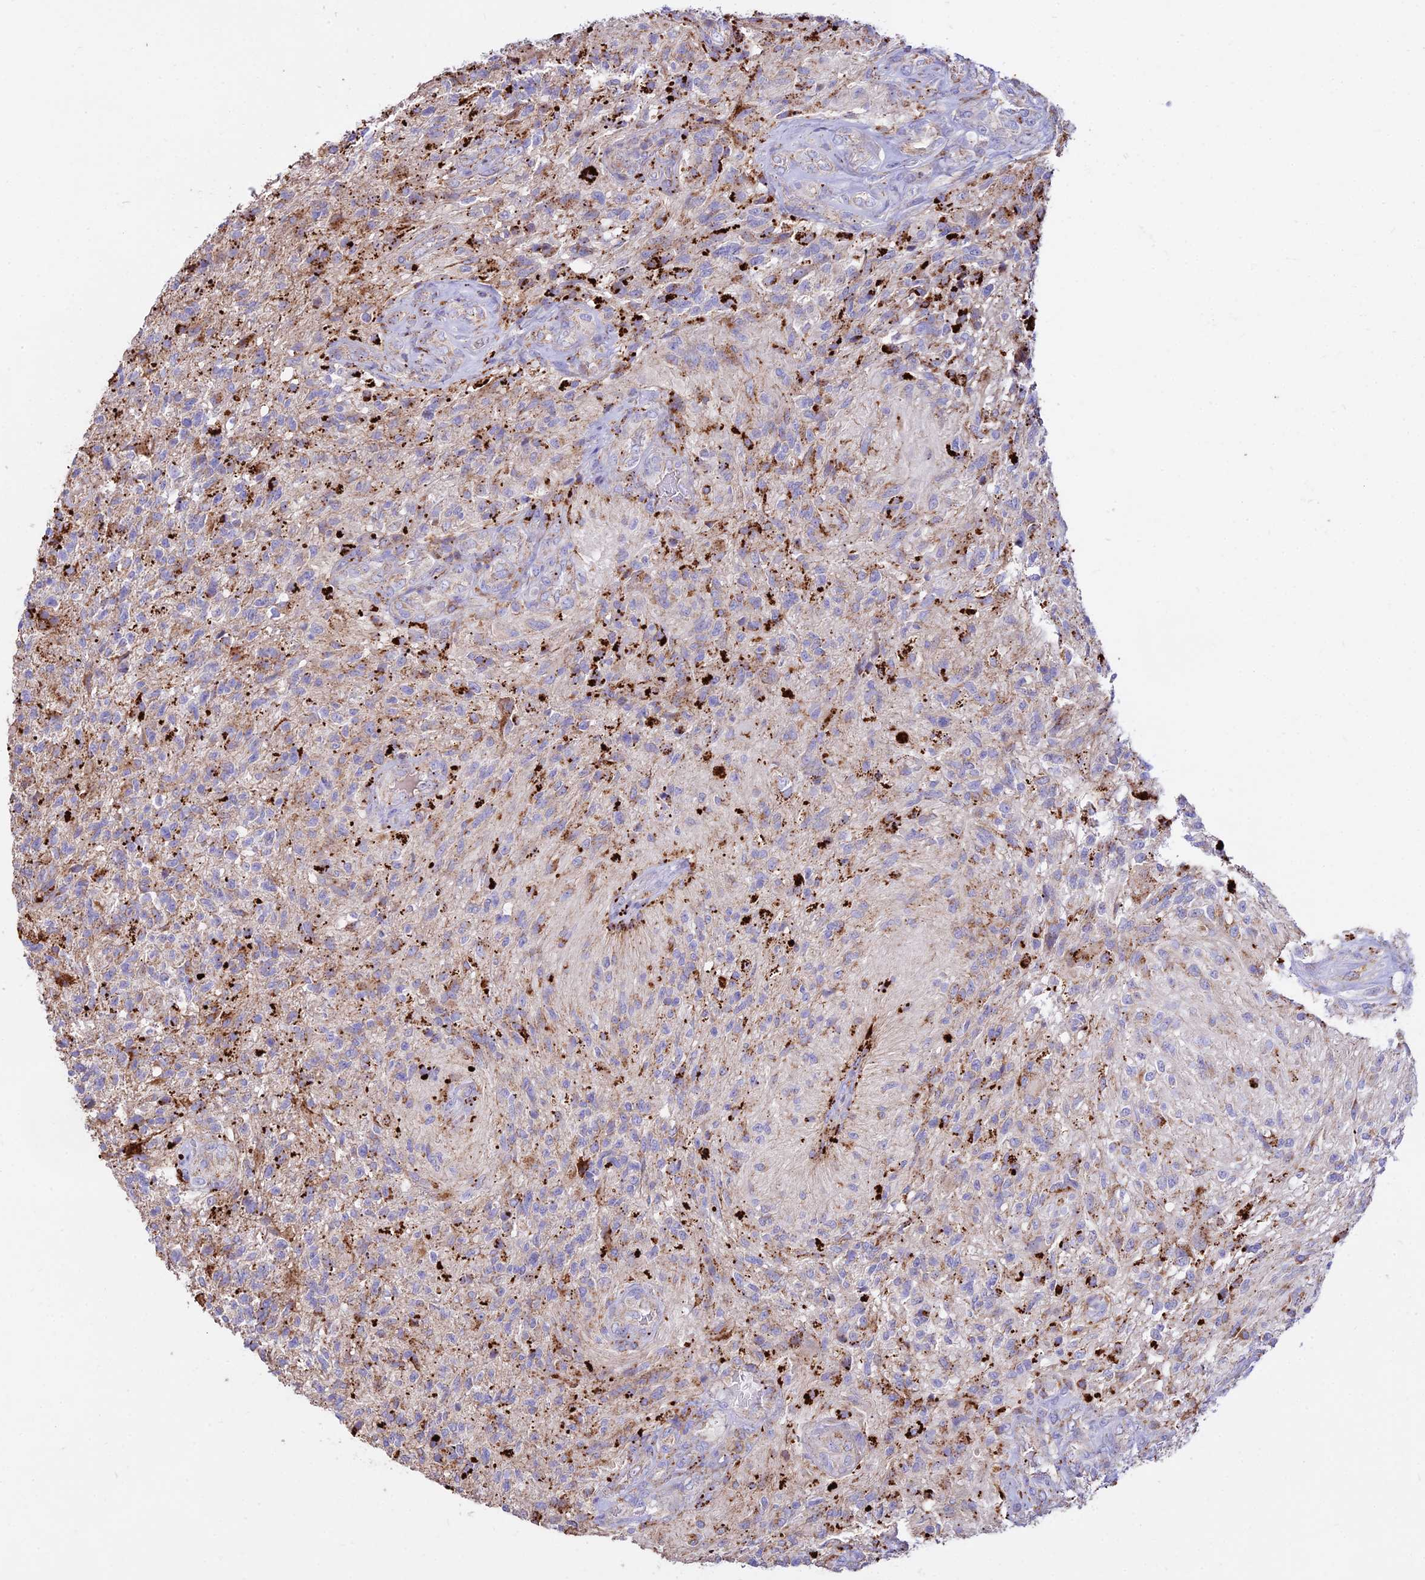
{"staining": {"intensity": "moderate", "quantity": "<25%", "location": "cytoplasmic/membranous"}, "tissue": "glioma", "cell_type": "Tumor cells", "image_type": "cancer", "snomed": [{"axis": "morphology", "description": "Glioma, malignant, High grade"}, {"axis": "topography", "description": "Brain"}], "caption": "Glioma was stained to show a protein in brown. There is low levels of moderate cytoplasmic/membranous staining in approximately <25% of tumor cells.", "gene": "PNLIPRP3", "patient": {"sex": "male", "age": 56}}